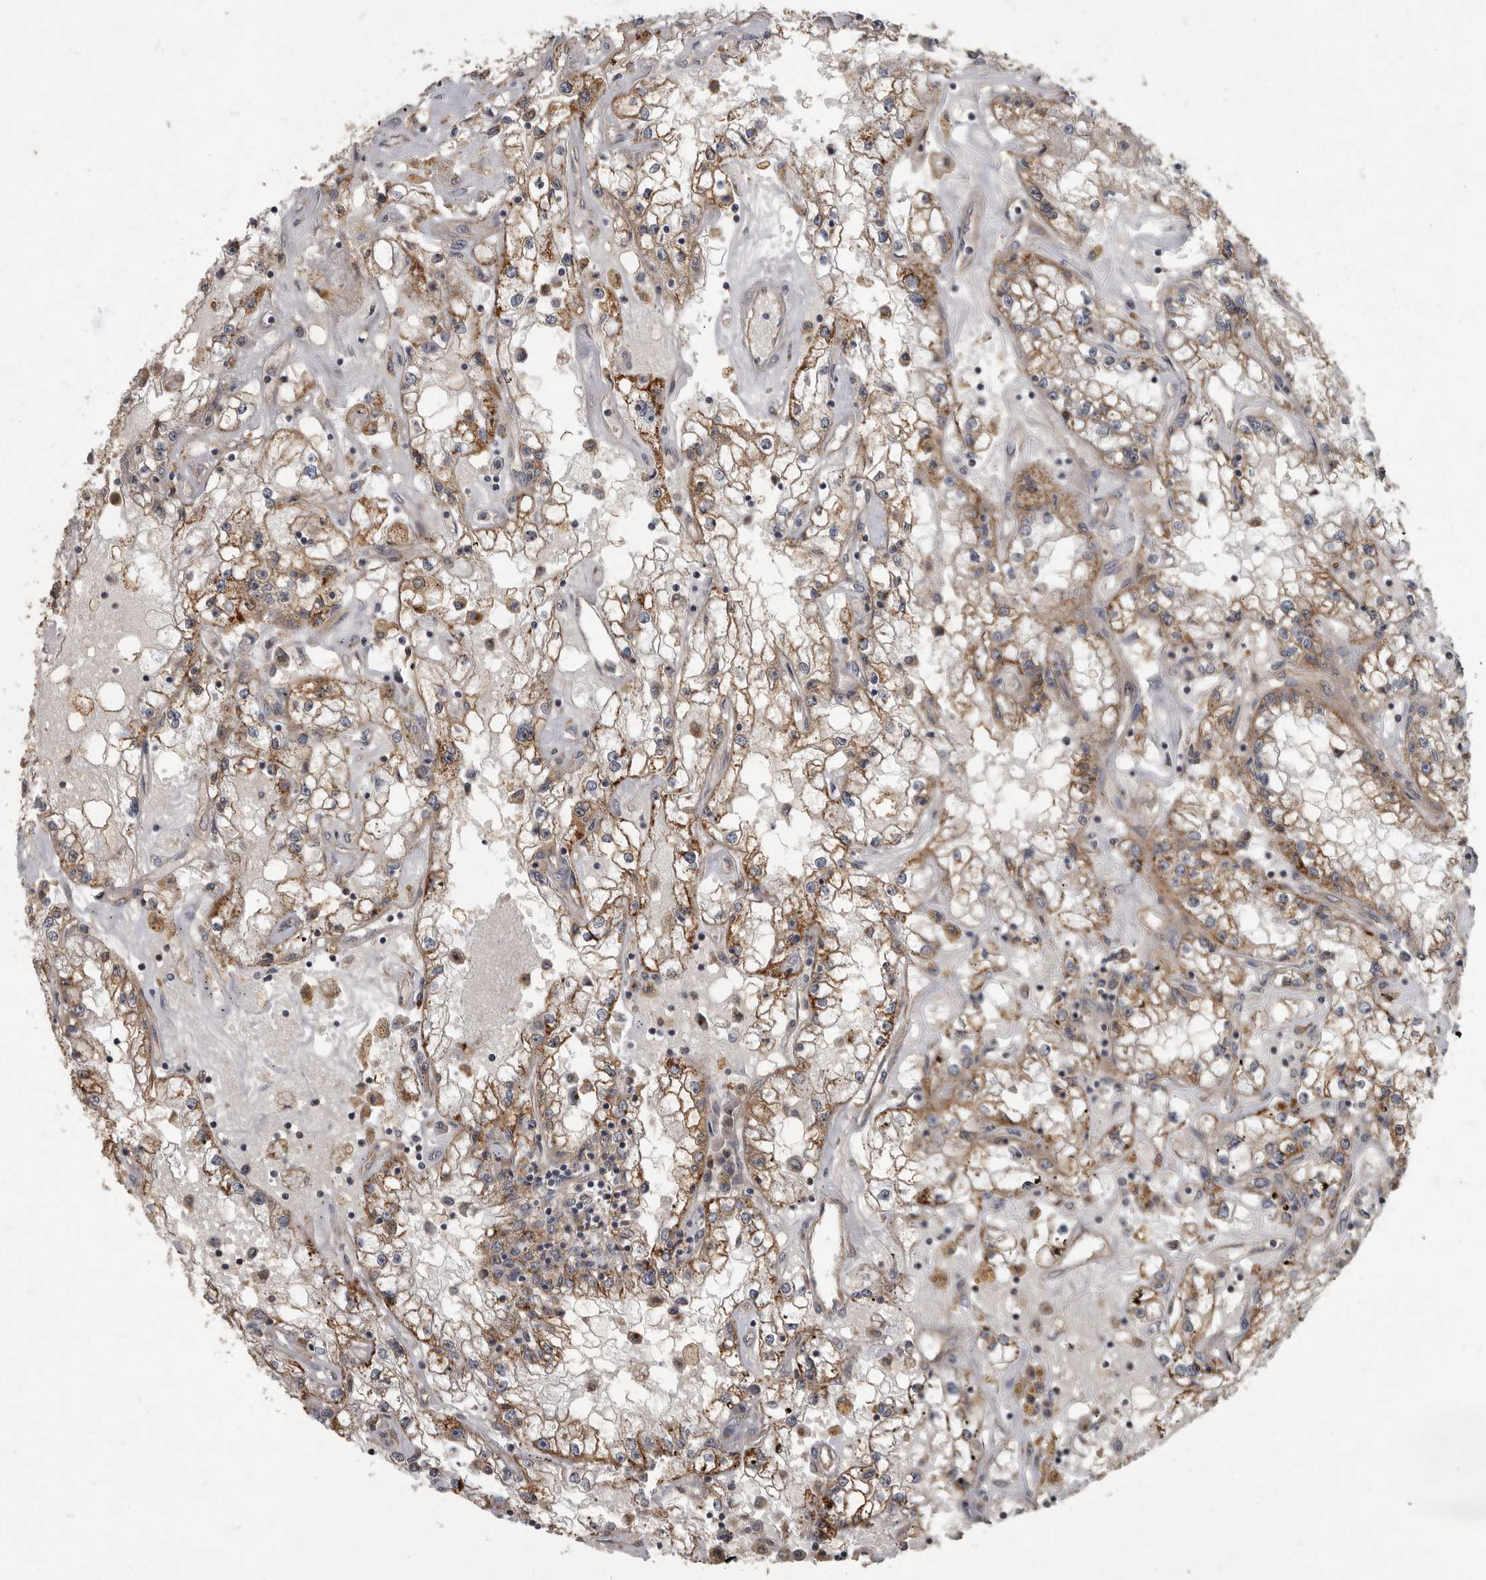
{"staining": {"intensity": "moderate", "quantity": ">75%", "location": "cytoplasmic/membranous"}, "tissue": "renal cancer", "cell_type": "Tumor cells", "image_type": "cancer", "snomed": [{"axis": "morphology", "description": "Adenocarcinoma, NOS"}, {"axis": "topography", "description": "Kidney"}], "caption": "This photomicrograph shows immunohistochemistry staining of human renal cancer (adenocarcinoma), with medium moderate cytoplasmic/membranous staining in about >75% of tumor cells.", "gene": "IQCK", "patient": {"sex": "male", "age": 56}}